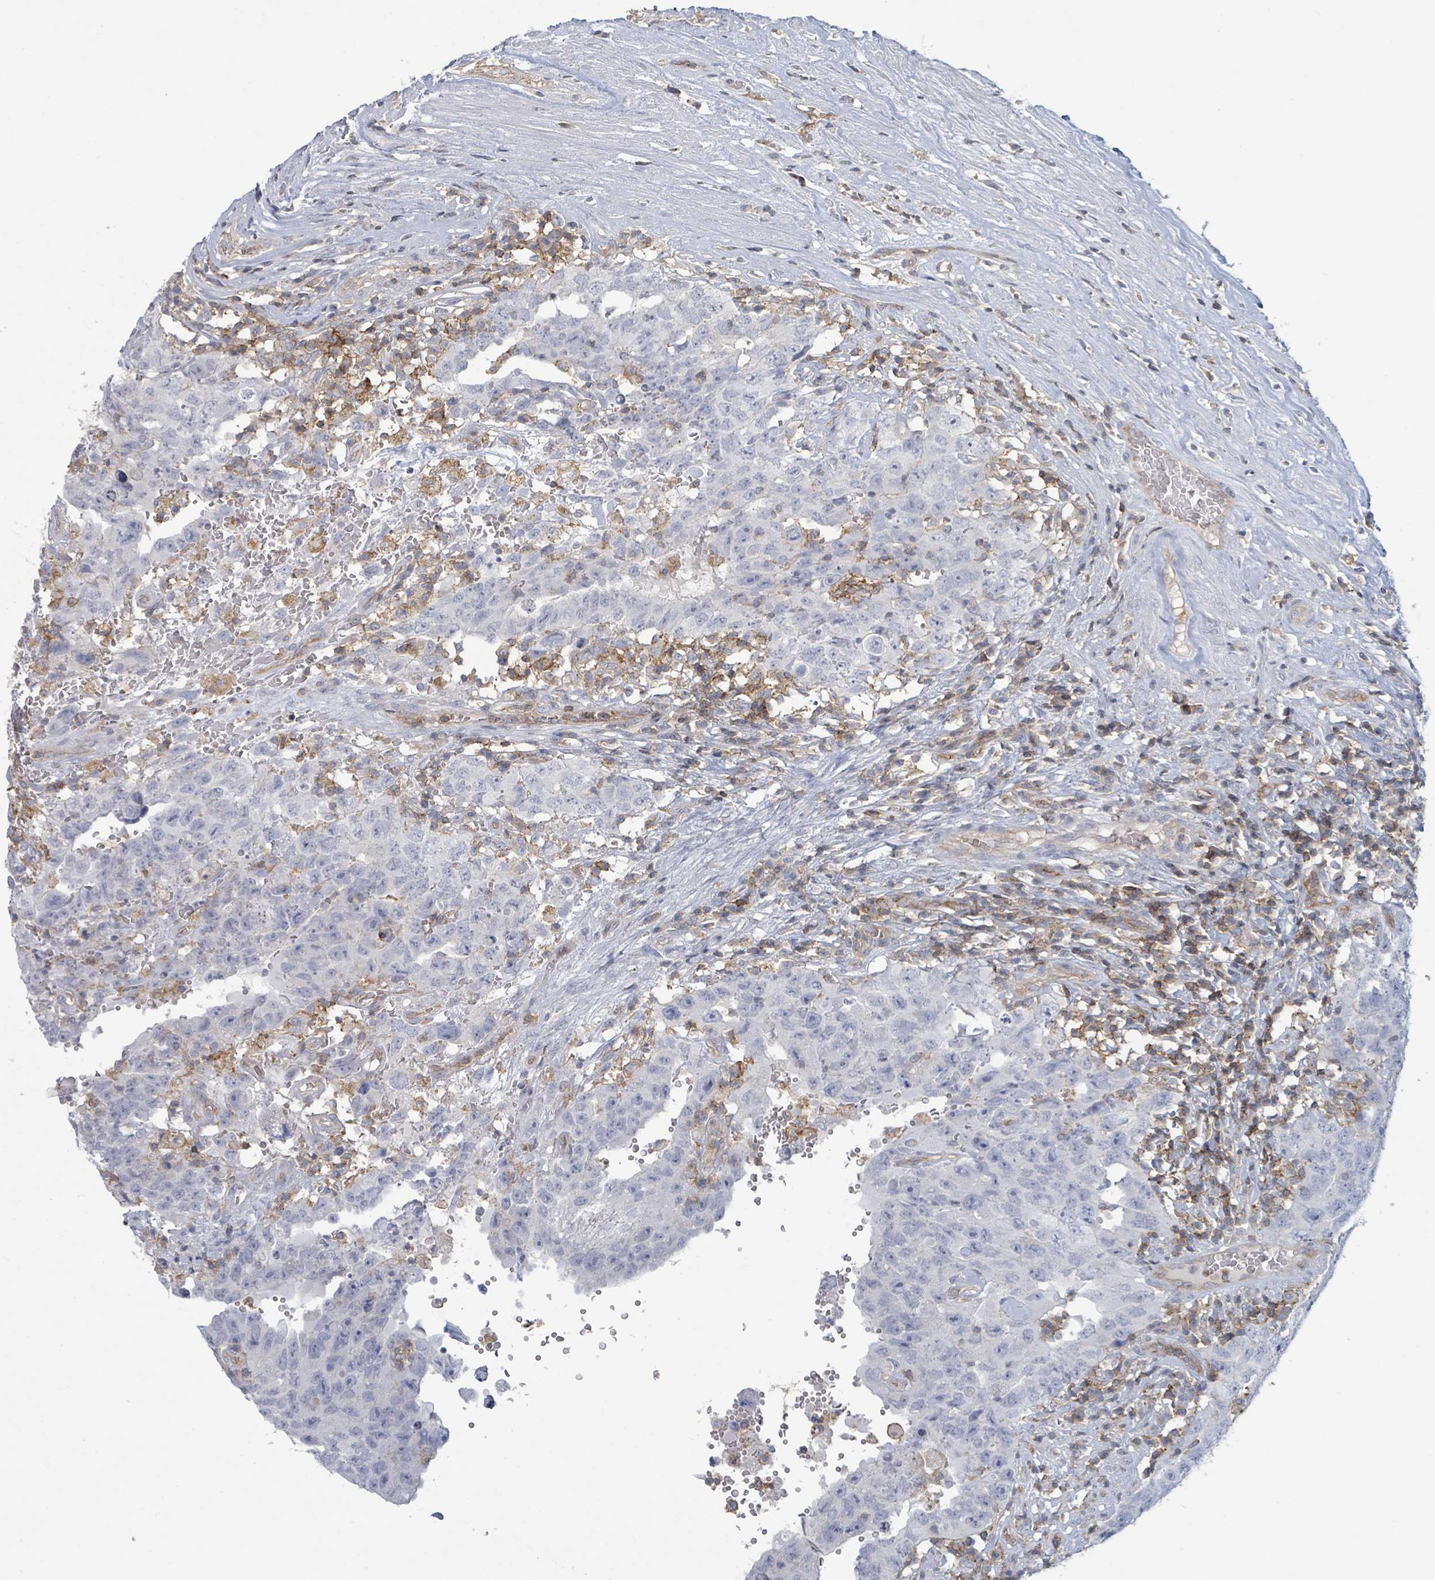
{"staining": {"intensity": "negative", "quantity": "none", "location": "none"}, "tissue": "testis cancer", "cell_type": "Tumor cells", "image_type": "cancer", "snomed": [{"axis": "morphology", "description": "Carcinoma, Embryonal, NOS"}, {"axis": "topography", "description": "Testis"}], "caption": "DAB immunohistochemical staining of human testis cancer (embryonal carcinoma) reveals no significant staining in tumor cells.", "gene": "TNFRSF14", "patient": {"sex": "male", "age": 26}}